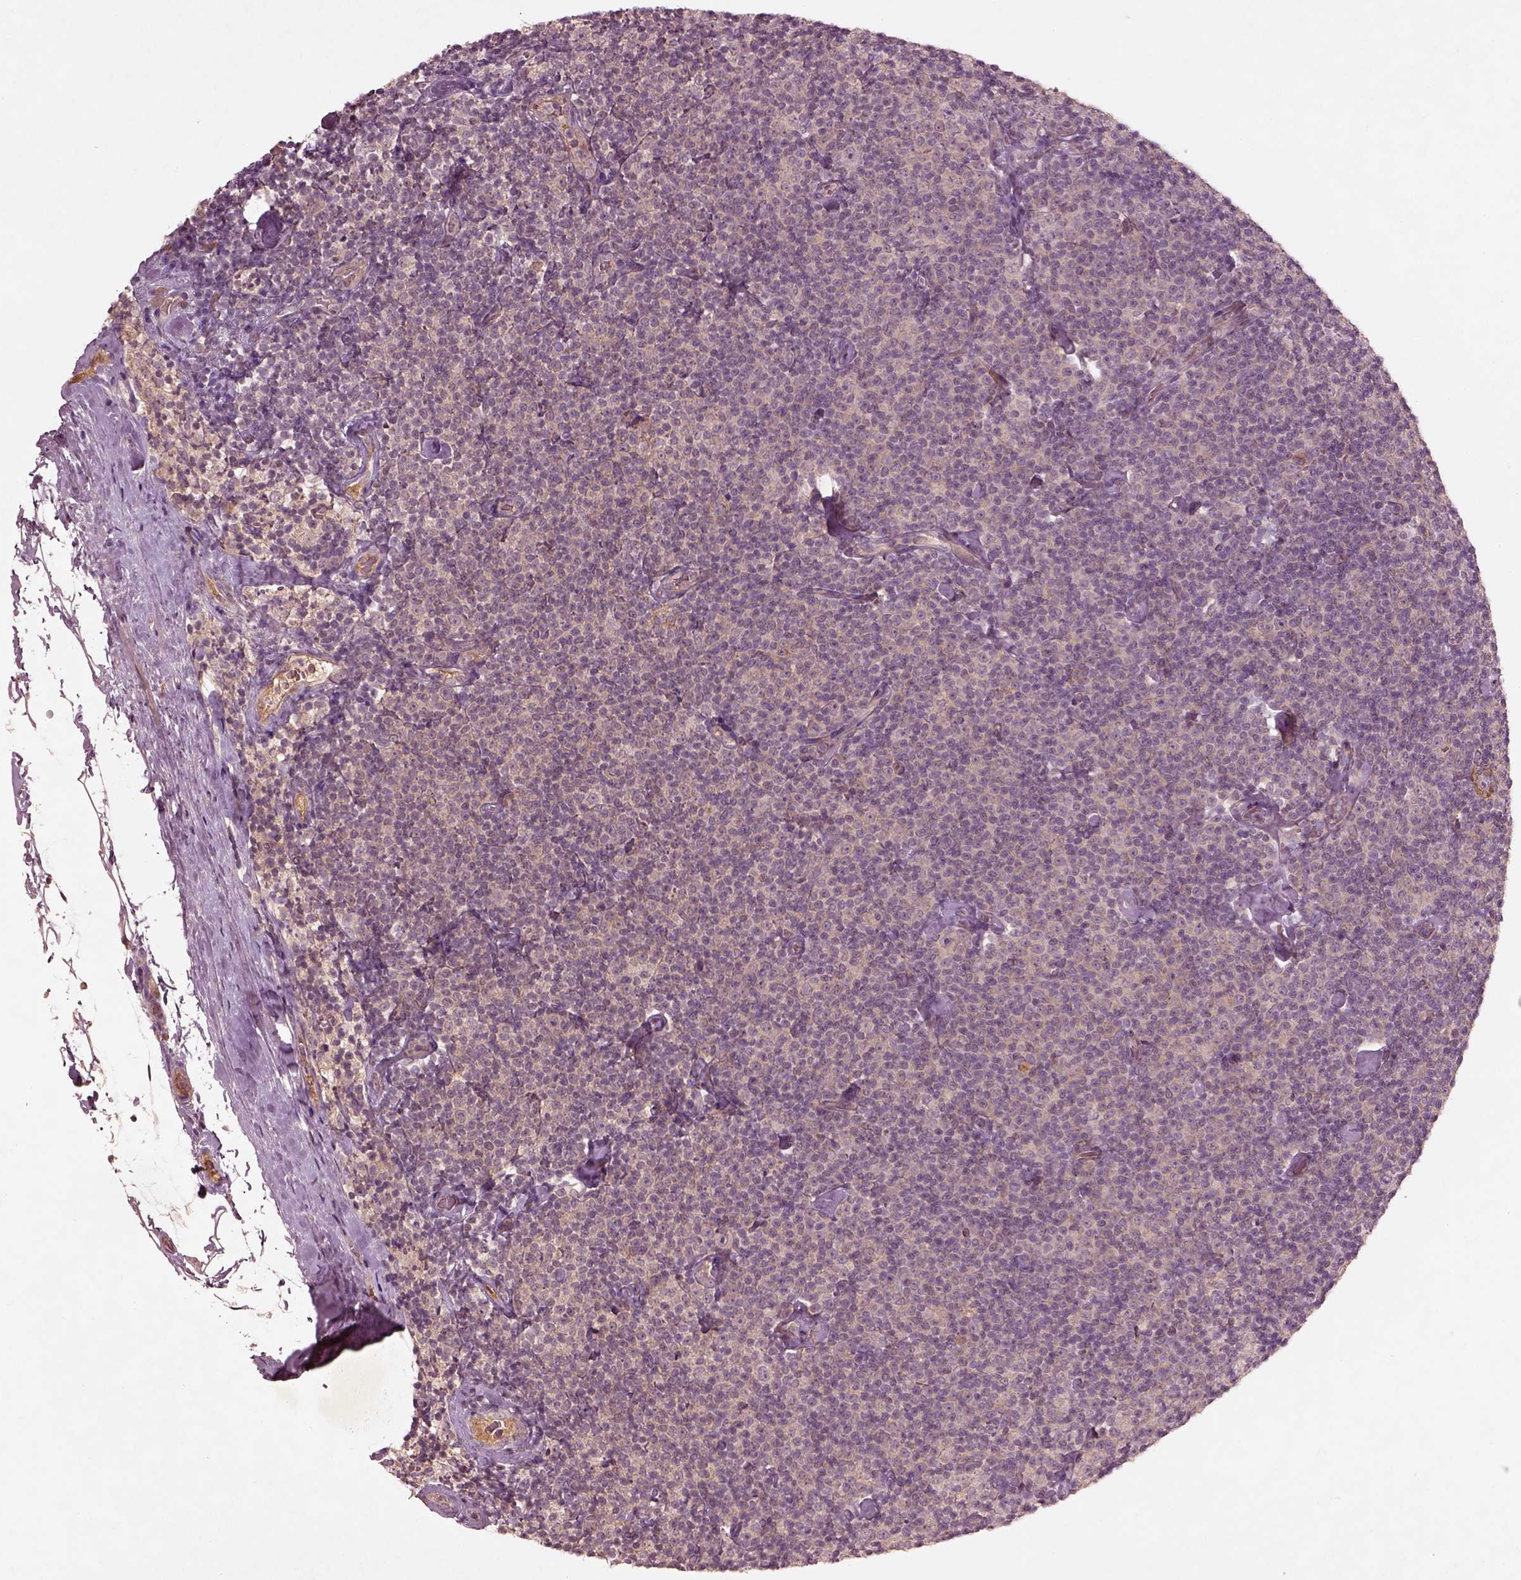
{"staining": {"intensity": "negative", "quantity": "none", "location": "none"}, "tissue": "lymphoma", "cell_type": "Tumor cells", "image_type": "cancer", "snomed": [{"axis": "morphology", "description": "Malignant lymphoma, non-Hodgkin's type, Low grade"}, {"axis": "topography", "description": "Lymph node"}], "caption": "Immunohistochemistry (IHC) photomicrograph of neoplastic tissue: lymphoma stained with DAB (3,3'-diaminobenzidine) reveals no significant protein expression in tumor cells. (DAB IHC, high magnification).", "gene": "FAM234A", "patient": {"sex": "male", "age": 81}}